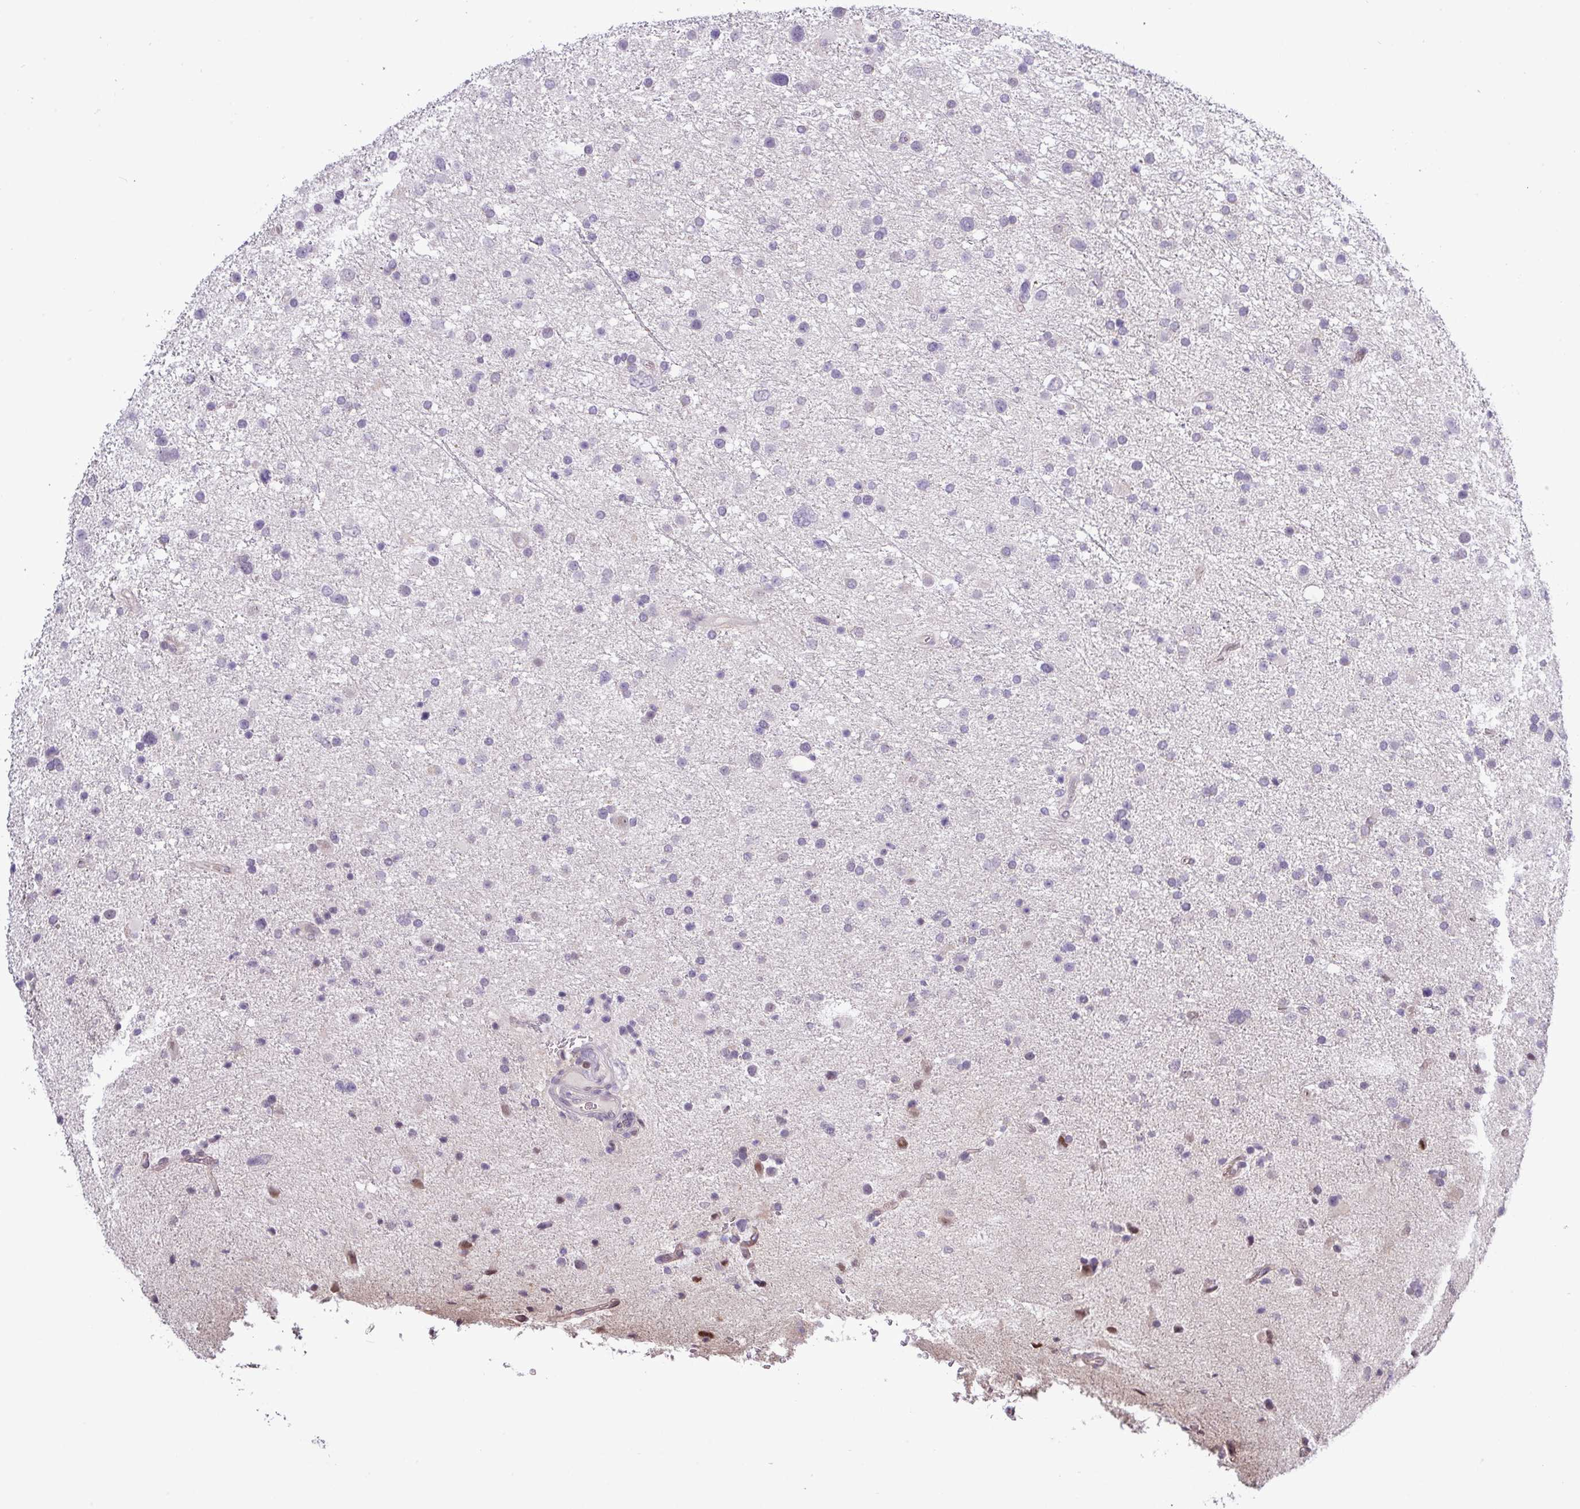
{"staining": {"intensity": "negative", "quantity": "none", "location": "none"}, "tissue": "glioma", "cell_type": "Tumor cells", "image_type": "cancer", "snomed": [{"axis": "morphology", "description": "Glioma, malignant, Low grade"}, {"axis": "topography", "description": "Brain"}], "caption": "High power microscopy micrograph of an immunohistochemistry histopathology image of malignant glioma (low-grade), revealing no significant staining in tumor cells. The staining was performed using DAB to visualize the protein expression in brown, while the nuclei were stained in blue with hematoxylin (Magnification: 20x).", "gene": "RIPPLY1", "patient": {"sex": "female", "age": 32}}